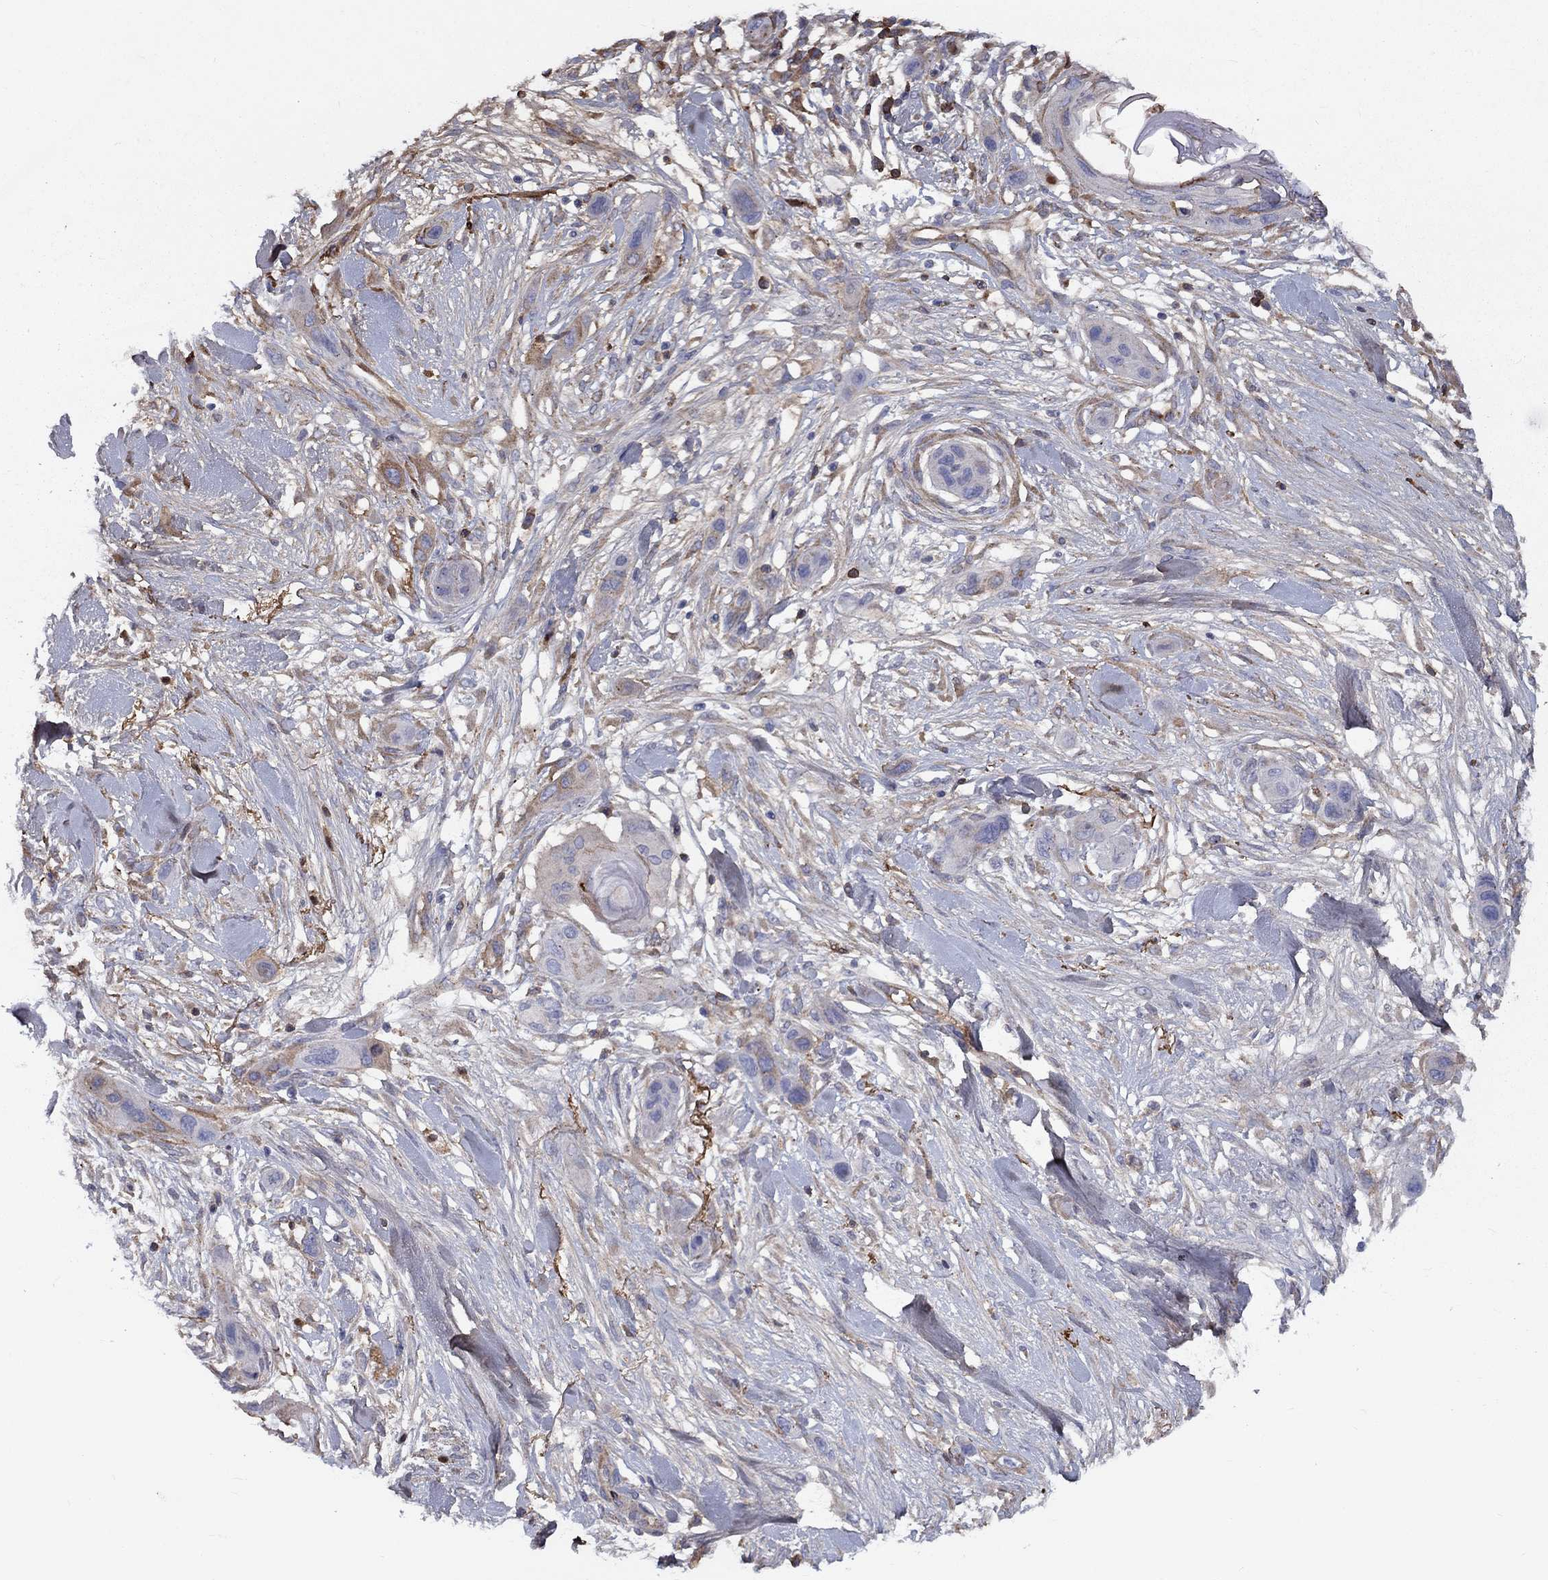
{"staining": {"intensity": "moderate", "quantity": "<25%", "location": "cytoplasmic/membranous"}, "tissue": "skin cancer", "cell_type": "Tumor cells", "image_type": "cancer", "snomed": [{"axis": "morphology", "description": "Squamous cell carcinoma, NOS"}, {"axis": "topography", "description": "Skin"}], "caption": "Tumor cells show low levels of moderate cytoplasmic/membranous positivity in approximately <25% of cells in human skin cancer.", "gene": "EPDR1", "patient": {"sex": "male", "age": 79}}